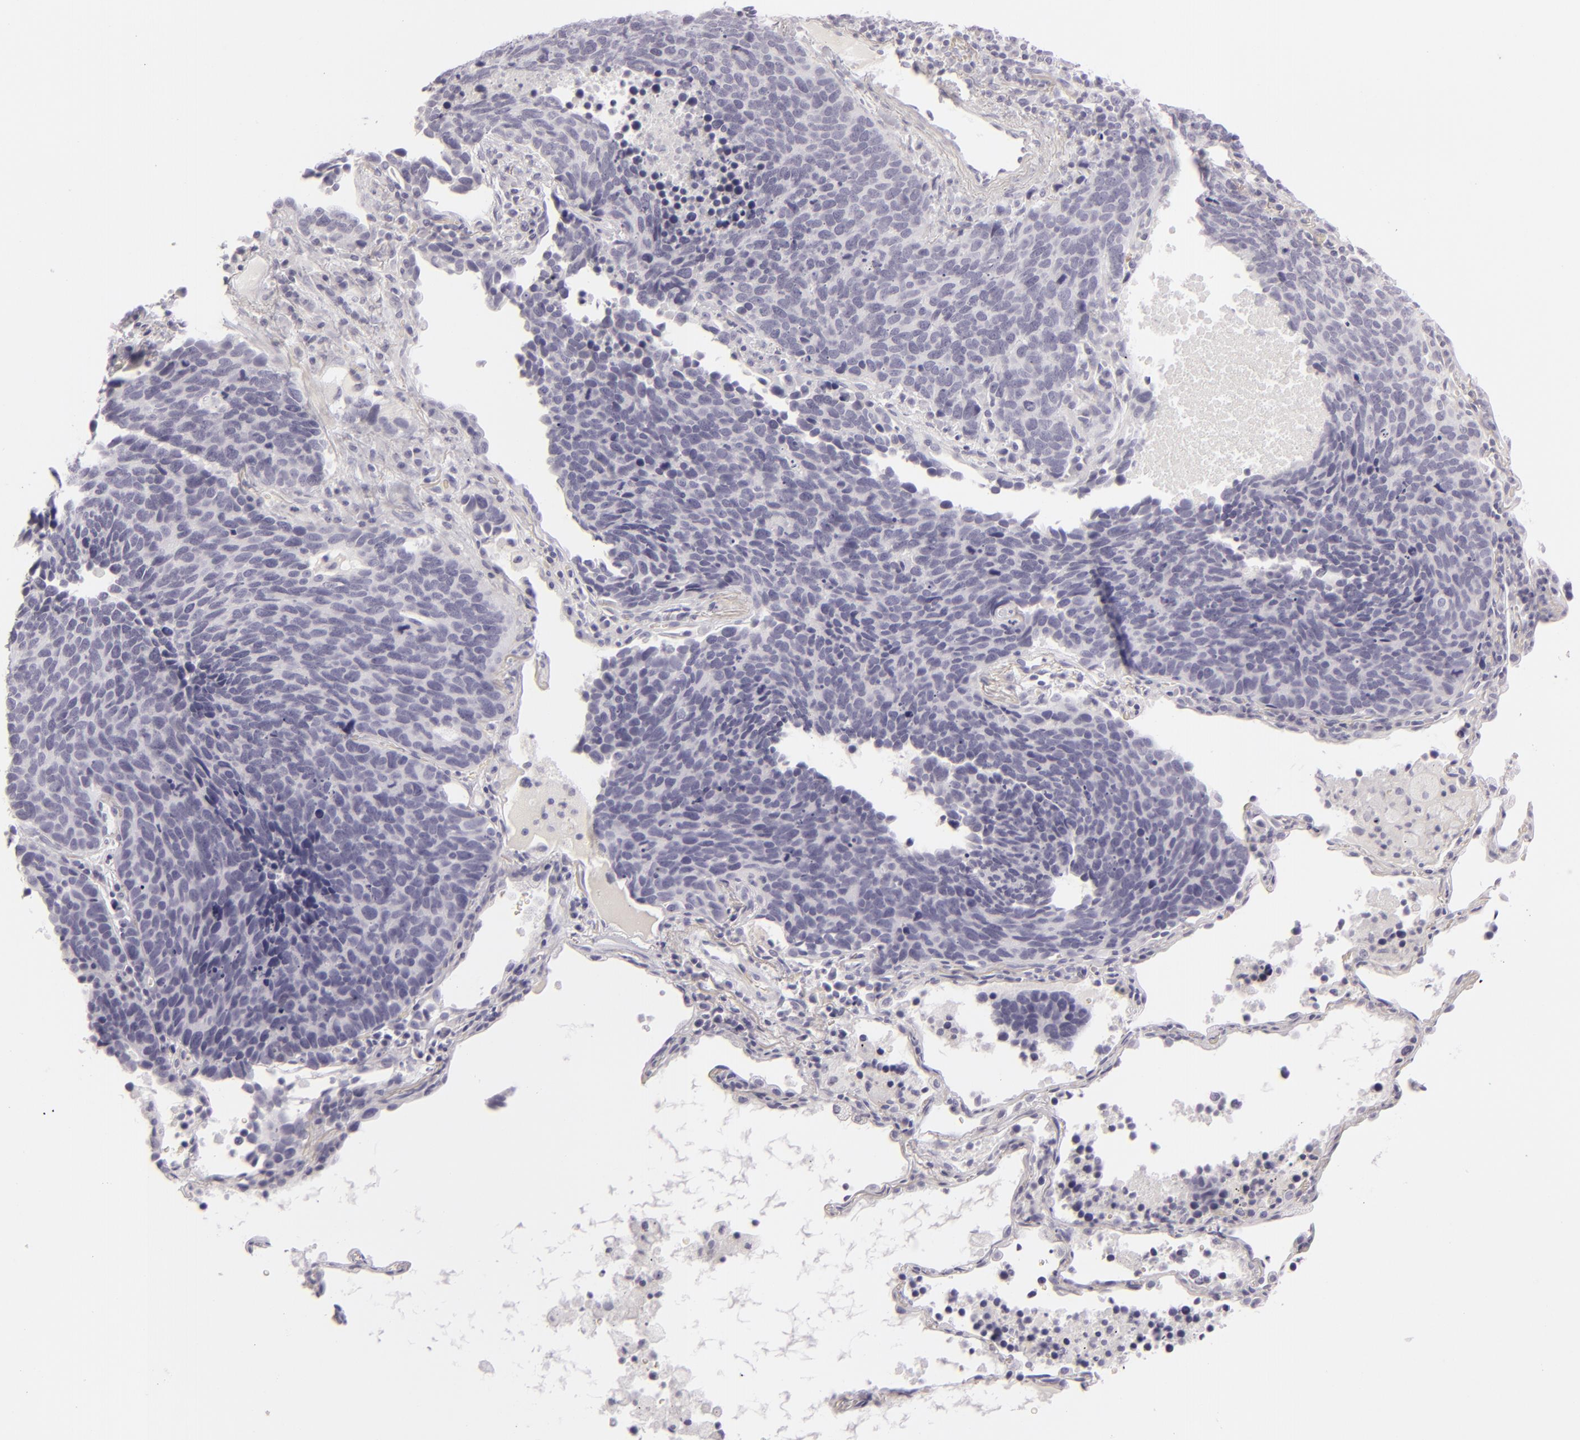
{"staining": {"intensity": "negative", "quantity": "none", "location": "none"}, "tissue": "lung cancer", "cell_type": "Tumor cells", "image_type": "cancer", "snomed": [{"axis": "morphology", "description": "Neoplasm, malignant, NOS"}, {"axis": "topography", "description": "Lung"}], "caption": "IHC photomicrograph of human malignant neoplasm (lung) stained for a protein (brown), which displays no positivity in tumor cells.", "gene": "CDX2", "patient": {"sex": "female", "age": 75}}